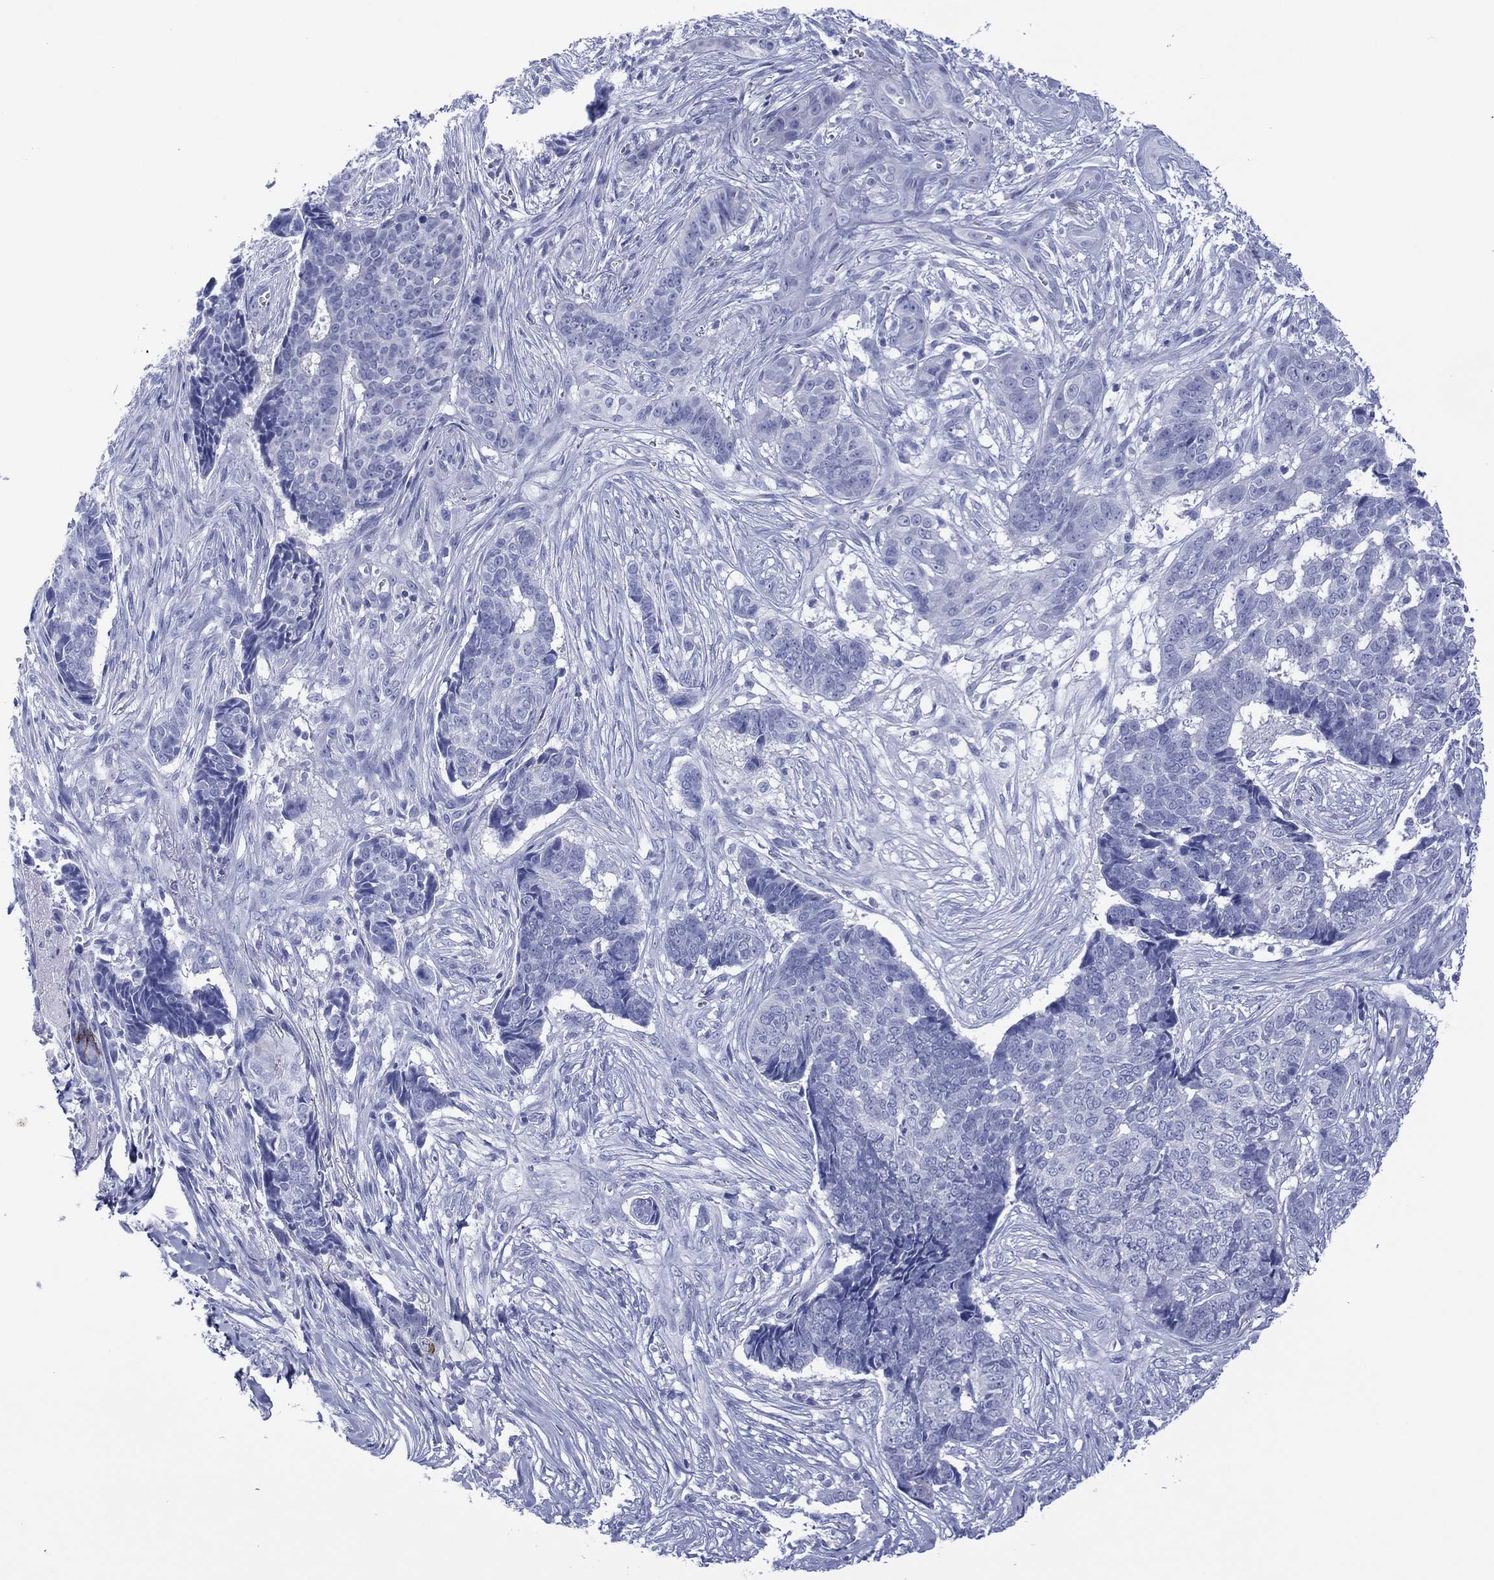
{"staining": {"intensity": "negative", "quantity": "none", "location": "none"}, "tissue": "skin cancer", "cell_type": "Tumor cells", "image_type": "cancer", "snomed": [{"axis": "morphology", "description": "Basal cell carcinoma"}, {"axis": "topography", "description": "Skin"}], "caption": "Skin cancer (basal cell carcinoma) was stained to show a protein in brown. There is no significant staining in tumor cells. Brightfield microscopy of immunohistochemistry (IHC) stained with DAB (3,3'-diaminobenzidine) (brown) and hematoxylin (blue), captured at high magnification.", "gene": "DSG1", "patient": {"sex": "male", "age": 86}}